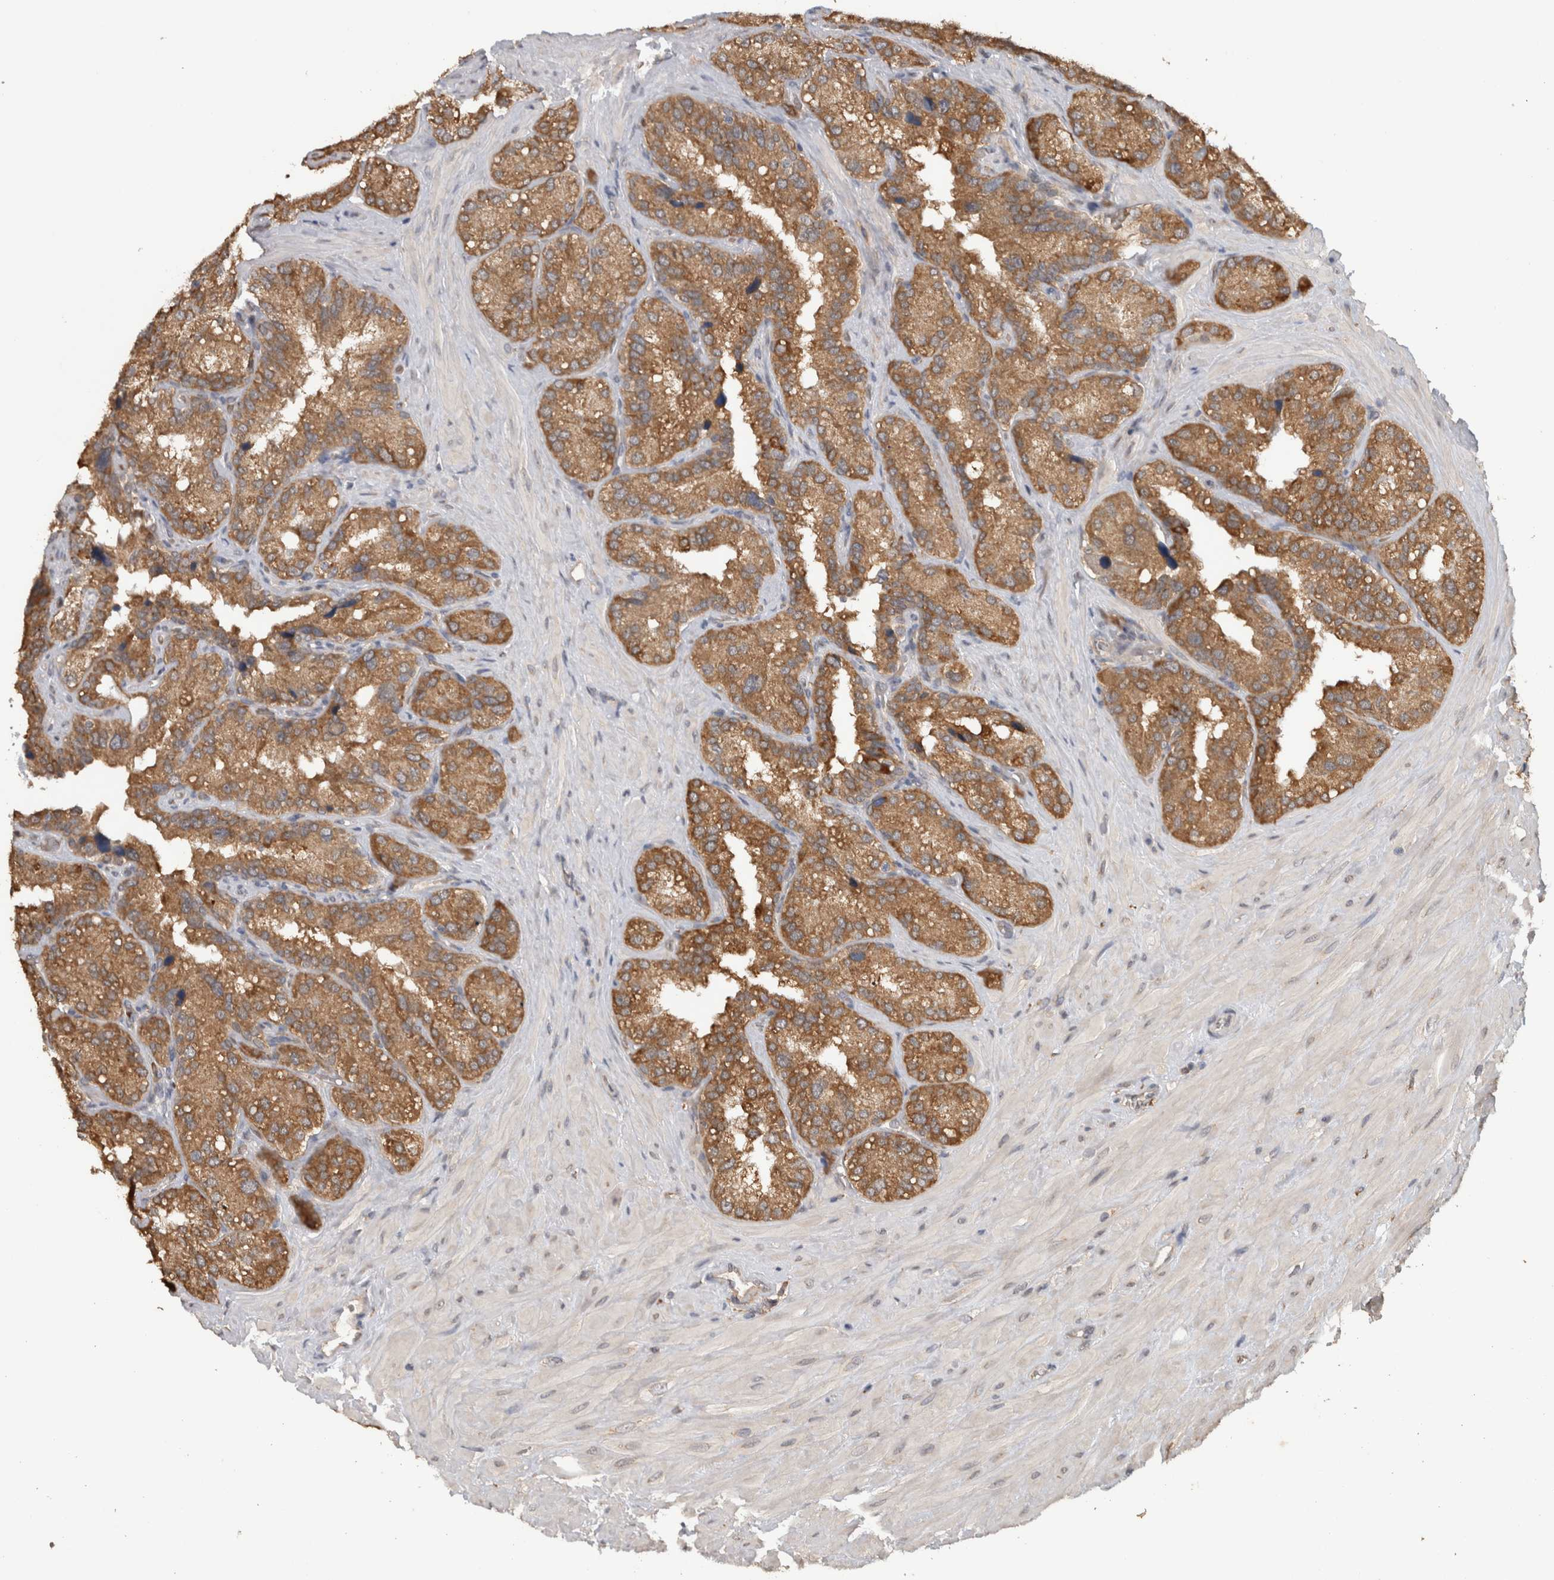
{"staining": {"intensity": "moderate", "quantity": ">75%", "location": "cytoplasmic/membranous"}, "tissue": "seminal vesicle", "cell_type": "Glandular cells", "image_type": "normal", "snomed": [{"axis": "morphology", "description": "Normal tissue, NOS"}, {"axis": "topography", "description": "Prostate"}, {"axis": "topography", "description": "Seminal veicle"}], "caption": "A histopathology image of seminal vesicle stained for a protein demonstrates moderate cytoplasmic/membranous brown staining in glandular cells. (brown staining indicates protein expression, while blue staining denotes nuclei).", "gene": "ADGRL3", "patient": {"sex": "male", "age": 51}}